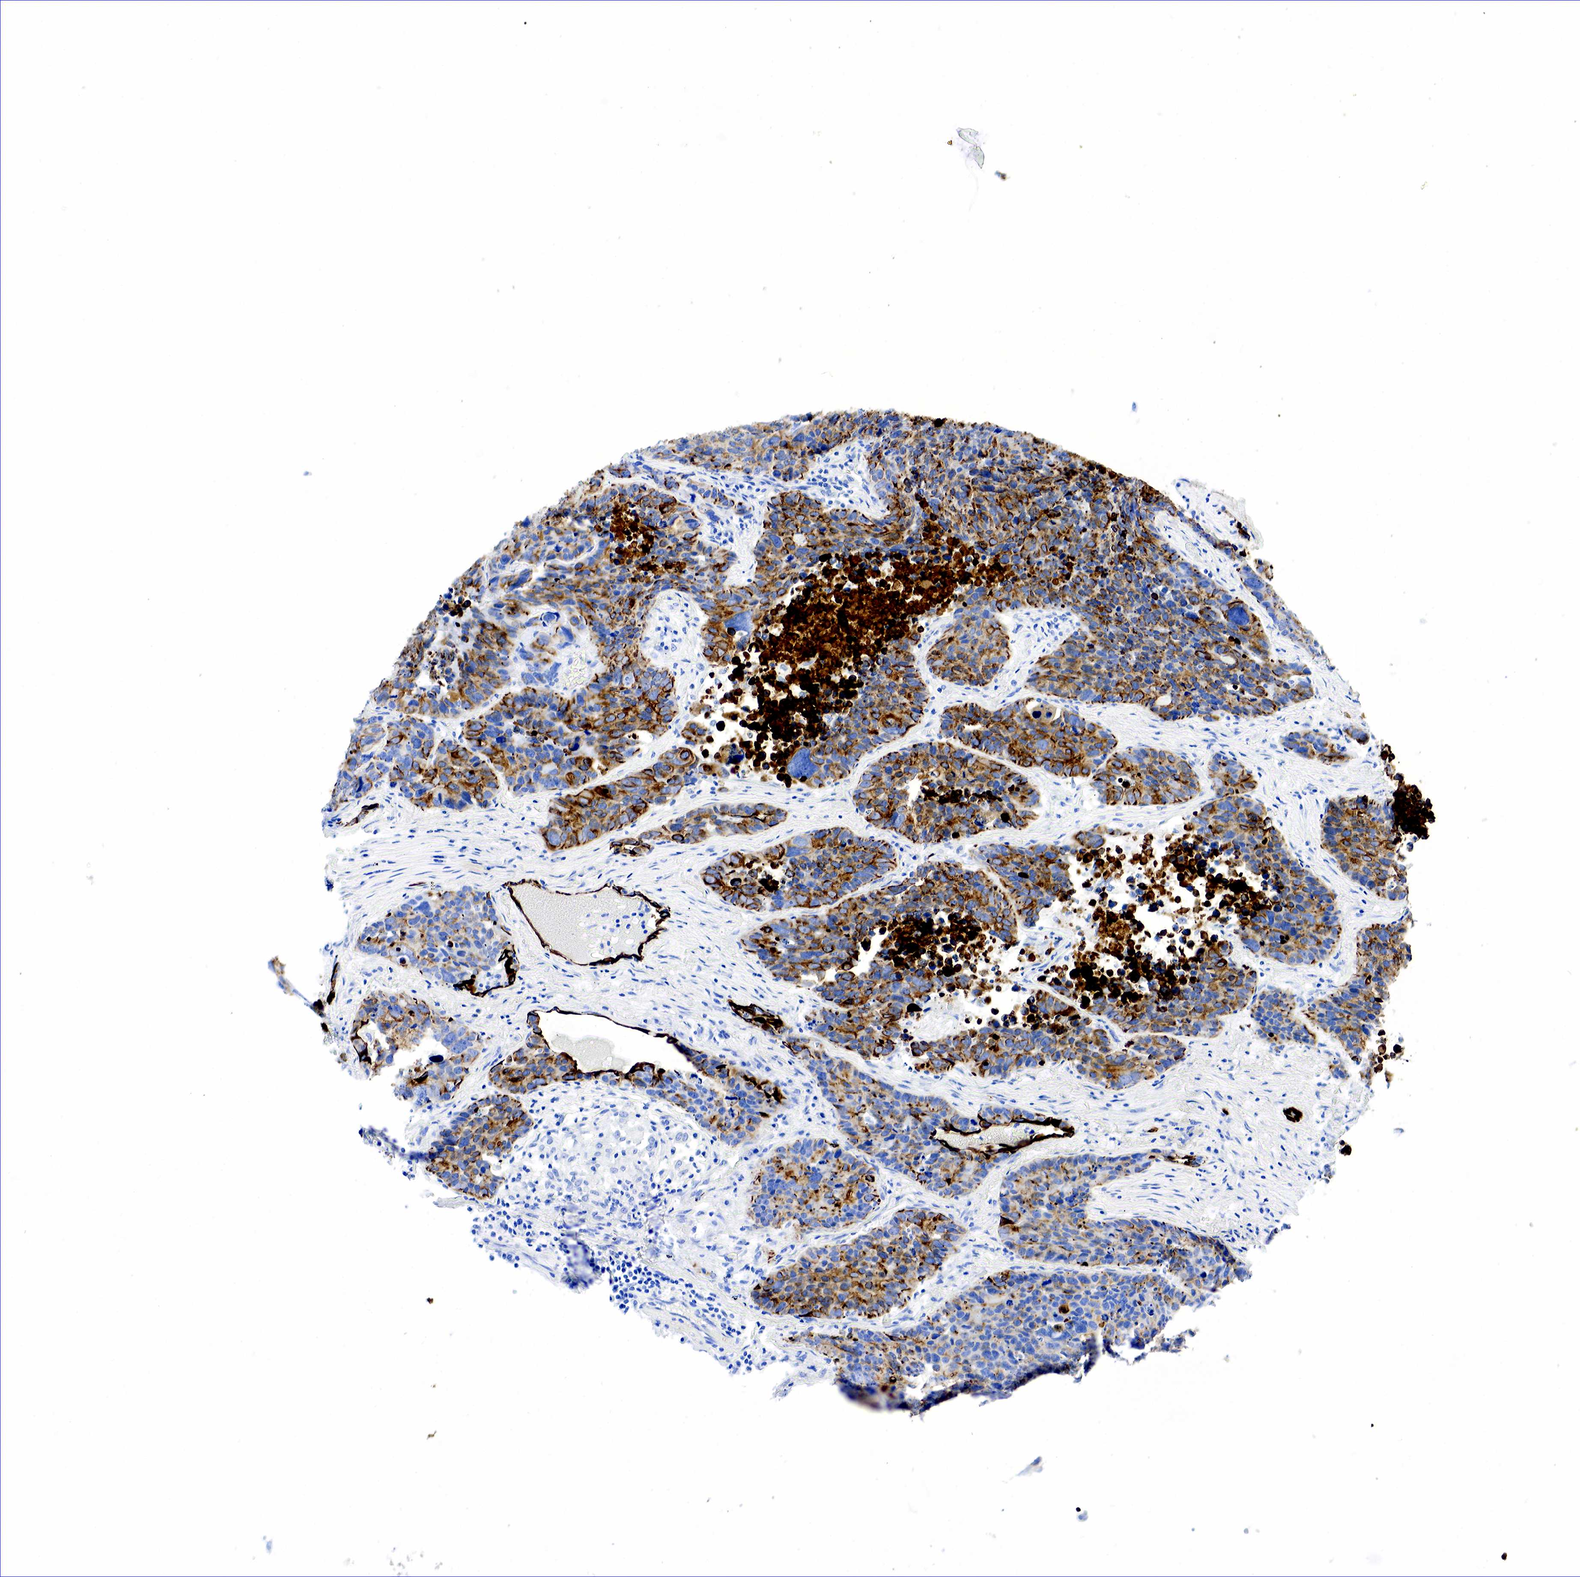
{"staining": {"intensity": "strong", "quantity": "25%-75%", "location": "cytoplasmic/membranous"}, "tissue": "lung cancer", "cell_type": "Tumor cells", "image_type": "cancer", "snomed": [{"axis": "morphology", "description": "Carcinoid, malignant, NOS"}, {"axis": "topography", "description": "Lung"}], "caption": "Immunohistochemistry (IHC) of human malignant carcinoid (lung) displays high levels of strong cytoplasmic/membranous staining in about 25%-75% of tumor cells.", "gene": "KRT7", "patient": {"sex": "male", "age": 60}}